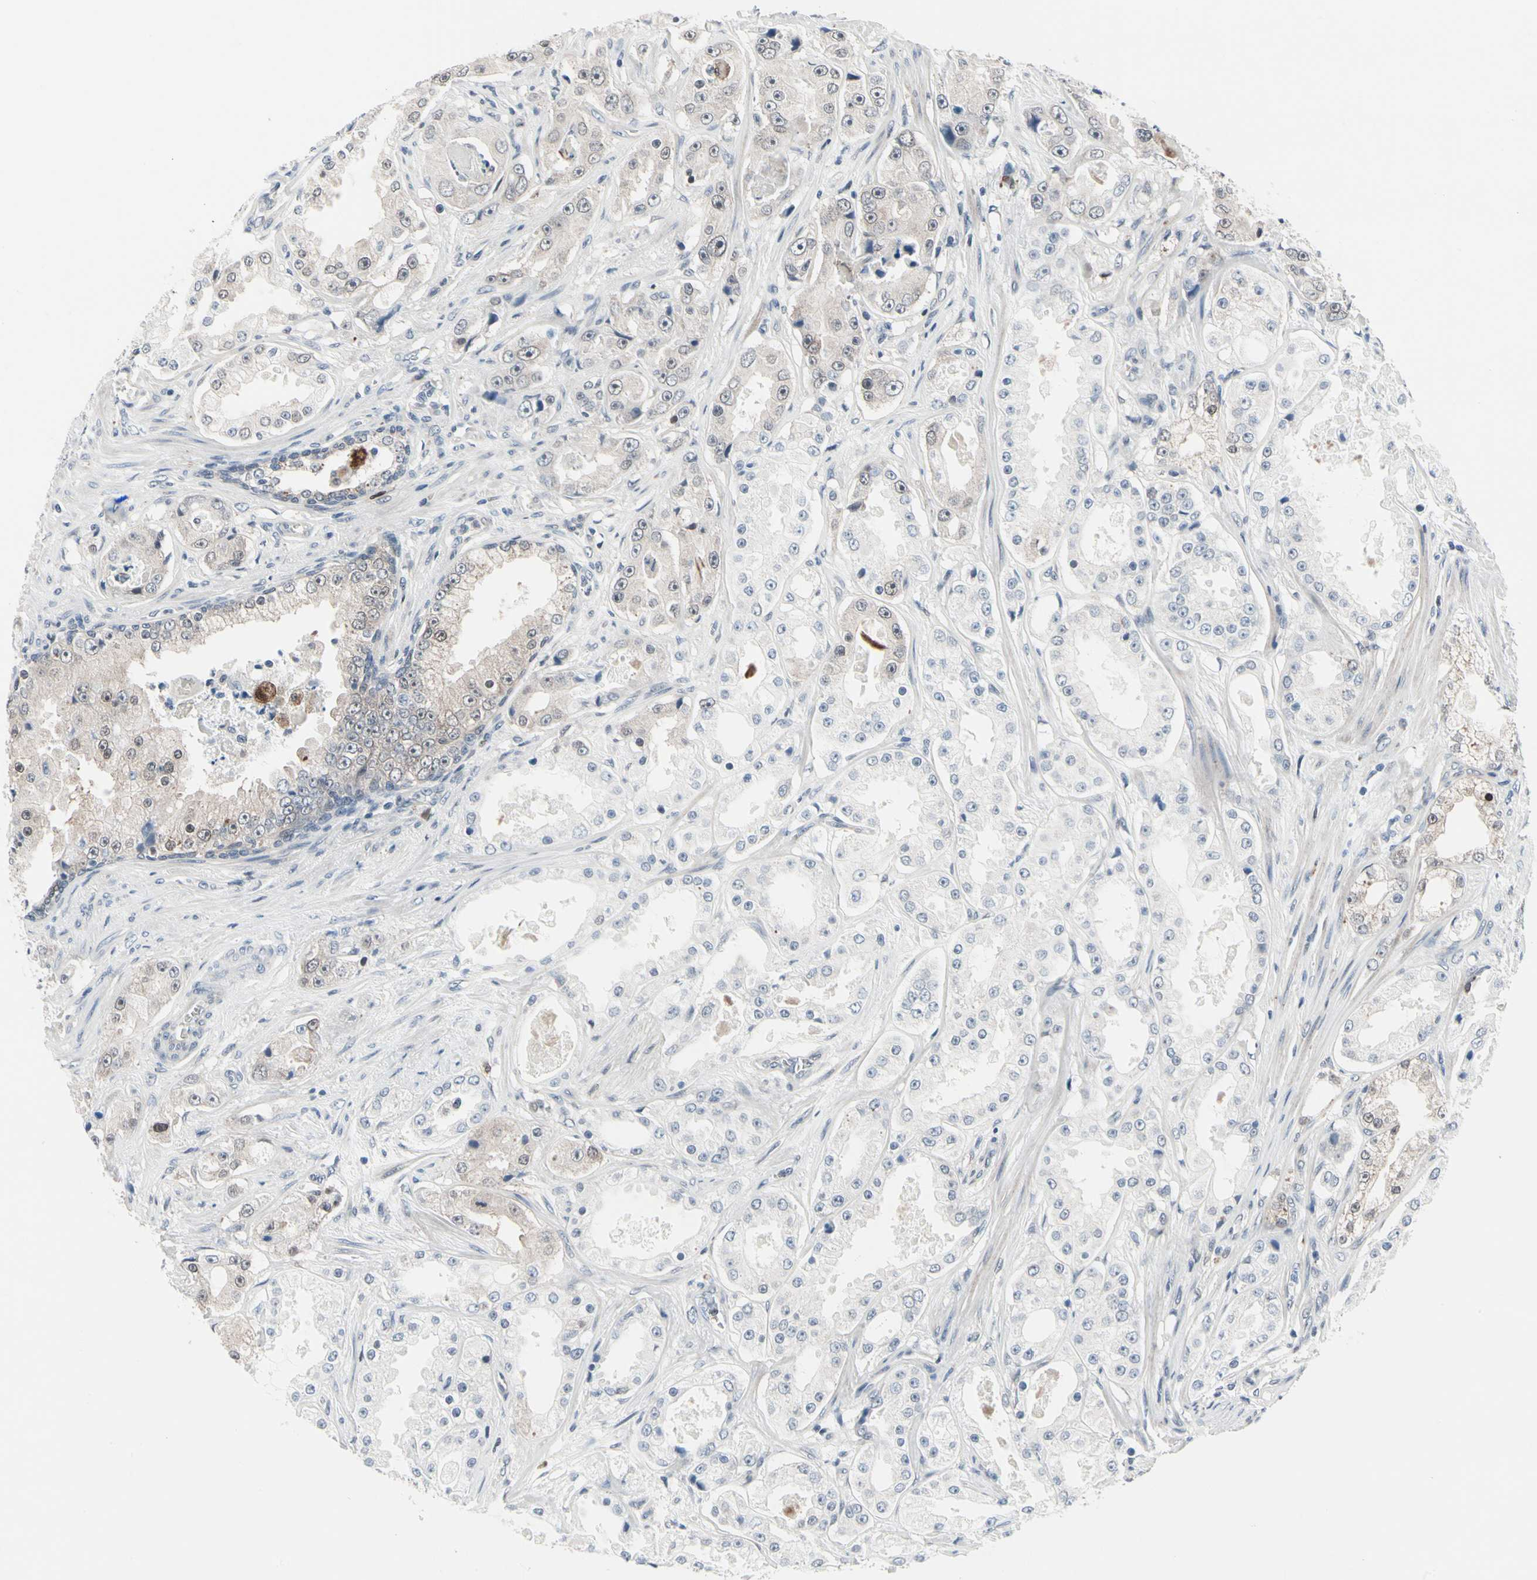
{"staining": {"intensity": "weak", "quantity": "25%-75%", "location": "cytoplasmic/membranous,nuclear"}, "tissue": "prostate cancer", "cell_type": "Tumor cells", "image_type": "cancer", "snomed": [{"axis": "morphology", "description": "Adenocarcinoma, High grade"}, {"axis": "topography", "description": "Prostate"}], "caption": "Immunohistochemical staining of adenocarcinoma (high-grade) (prostate) demonstrates weak cytoplasmic/membranous and nuclear protein staining in approximately 25%-75% of tumor cells.", "gene": "TXN", "patient": {"sex": "male", "age": 73}}